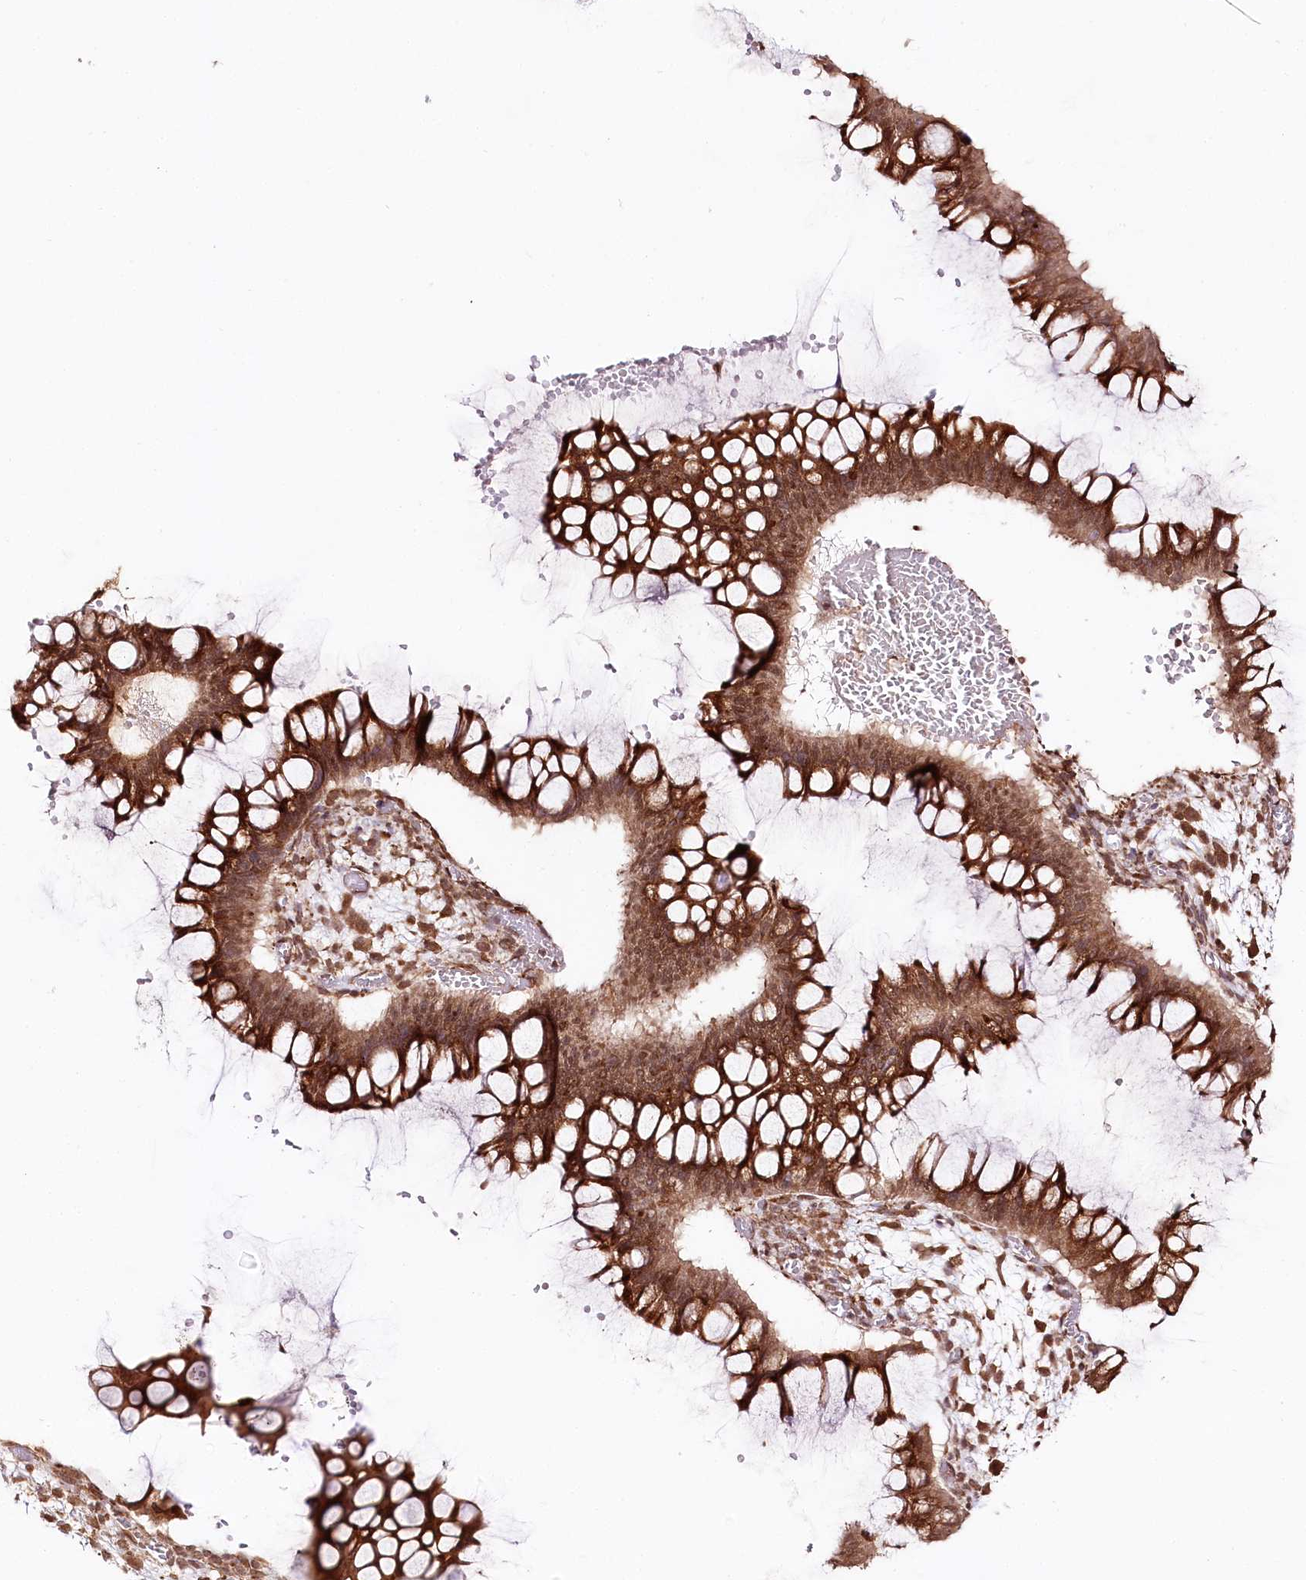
{"staining": {"intensity": "strong", "quantity": ">75%", "location": "cytoplasmic/membranous,nuclear"}, "tissue": "ovarian cancer", "cell_type": "Tumor cells", "image_type": "cancer", "snomed": [{"axis": "morphology", "description": "Cystadenocarcinoma, mucinous, NOS"}, {"axis": "topography", "description": "Ovary"}], "caption": "Tumor cells exhibit strong cytoplasmic/membranous and nuclear staining in approximately >75% of cells in mucinous cystadenocarcinoma (ovarian). The staining was performed using DAB to visualize the protein expression in brown, while the nuclei were stained in blue with hematoxylin (Magnification: 20x).", "gene": "ENSG00000144785", "patient": {"sex": "female", "age": 73}}